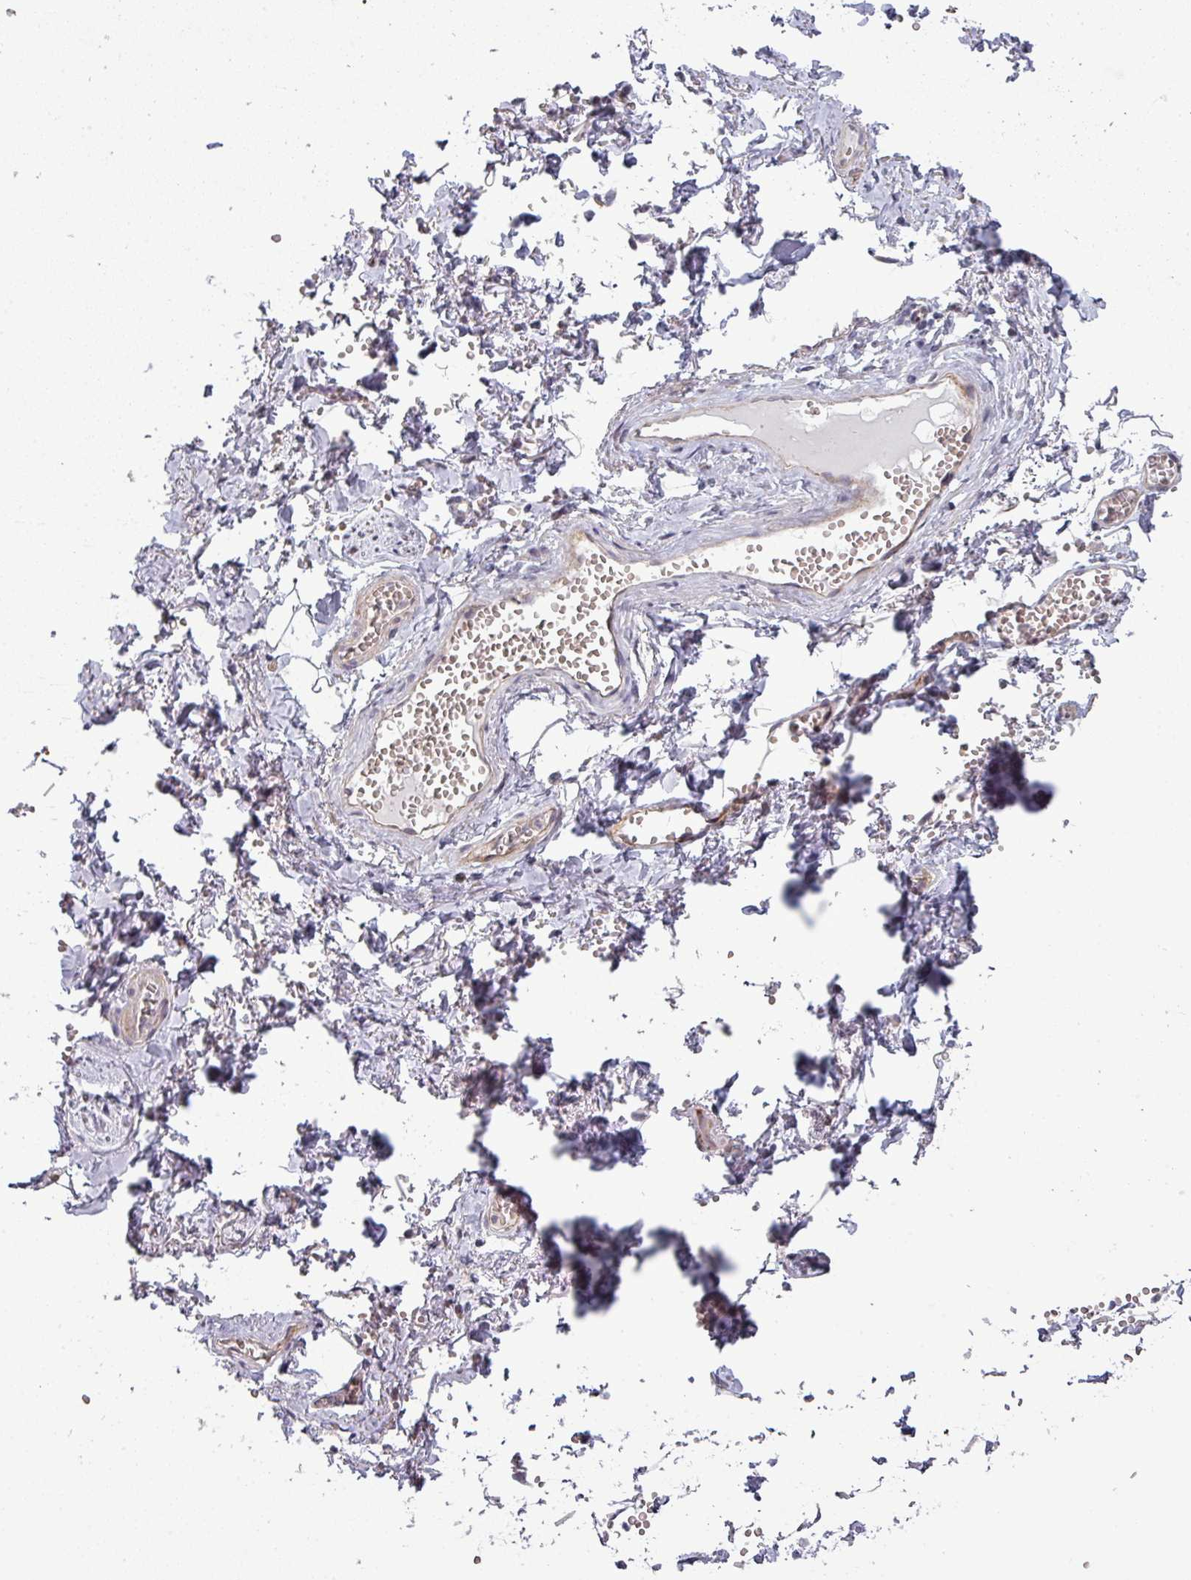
{"staining": {"intensity": "negative", "quantity": "none", "location": "none"}, "tissue": "adipose tissue", "cell_type": "Adipocytes", "image_type": "normal", "snomed": [{"axis": "morphology", "description": "Normal tissue, NOS"}, {"axis": "topography", "description": "Vulva"}, {"axis": "topography", "description": "Vagina"}, {"axis": "topography", "description": "Peripheral nerve tissue"}], "caption": "The immunohistochemistry photomicrograph has no significant staining in adipocytes of adipose tissue. (Brightfield microscopy of DAB immunohistochemistry at high magnification).", "gene": "PRAMEF12", "patient": {"sex": "female", "age": 66}}